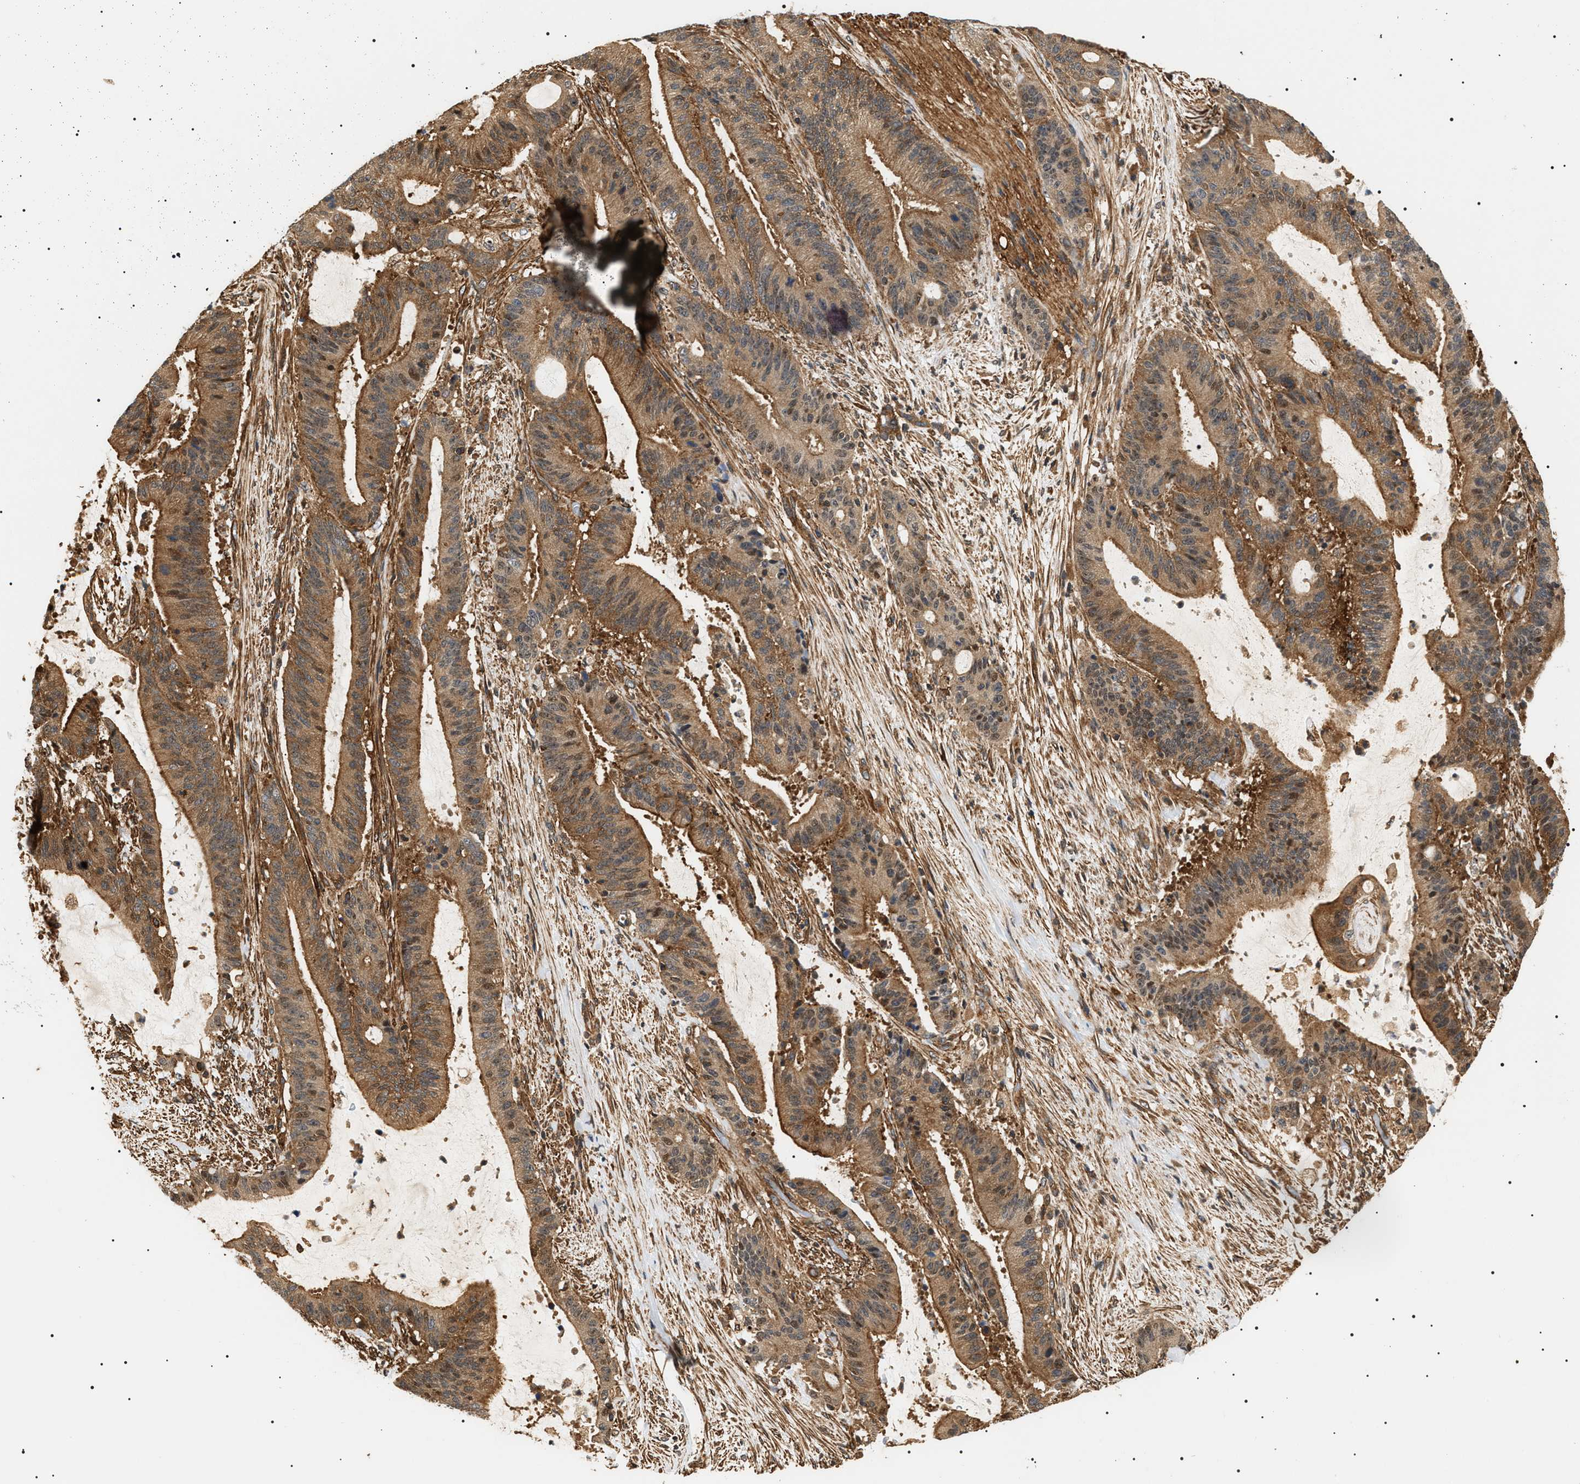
{"staining": {"intensity": "moderate", "quantity": ">75%", "location": "cytoplasmic/membranous"}, "tissue": "liver cancer", "cell_type": "Tumor cells", "image_type": "cancer", "snomed": [{"axis": "morphology", "description": "Normal tissue, NOS"}, {"axis": "morphology", "description": "Cholangiocarcinoma"}, {"axis": "topography", "description": "Liver"}, {"axis": "topography", "description": "Peripheral nerve tissue"}], "caption": "Human cholangiocarcinoma (liver) stained for a protein (brown) exhibits moderate cytoplasmic/membranous positive expression in approximately >75% of tumor cells.", "gene": "SH3GLB2", "patient": {"sex": "female", "age": 73}}